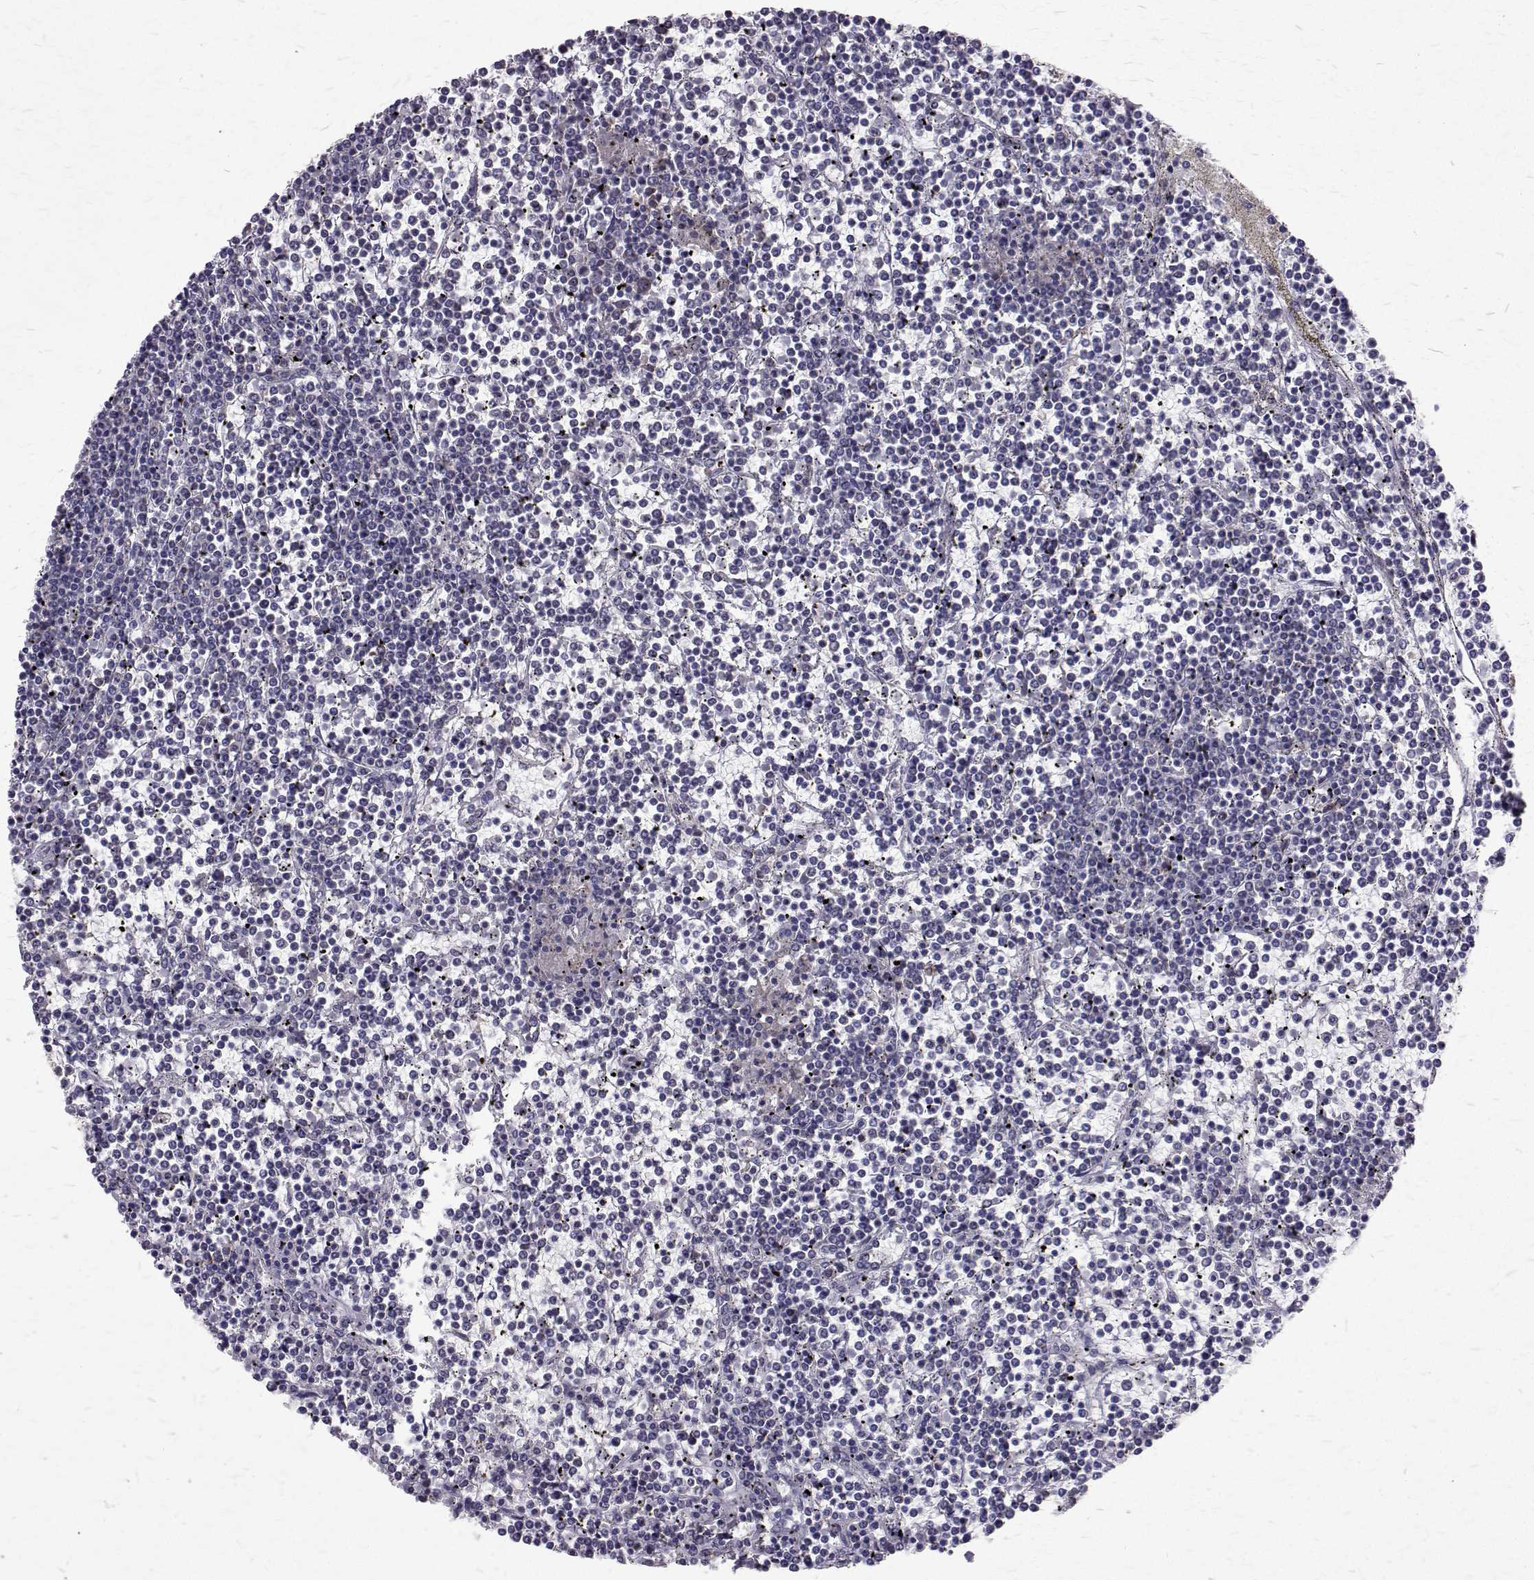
{"staining": {"intensity": "negative", "quantity": "none", "location": "none"}, "tissue": "lymphoma", "cell_type": "Tumor cells", "image_type": "cancer", "snomed": [{"axis": "morphology", "description": "Malignant lymphoma, non-Hodgkin's type, Low grade"}, {"axis": "topography", "description": "Spleen"}], "caption": "DAB immunohistochemical staining of low-grade malignant lymphoma, non-Hodgkin's type reveals no significant positivity in tumor cells.", "gene": "CCDC89", "patient": {"sex": "female", "age": 19}}